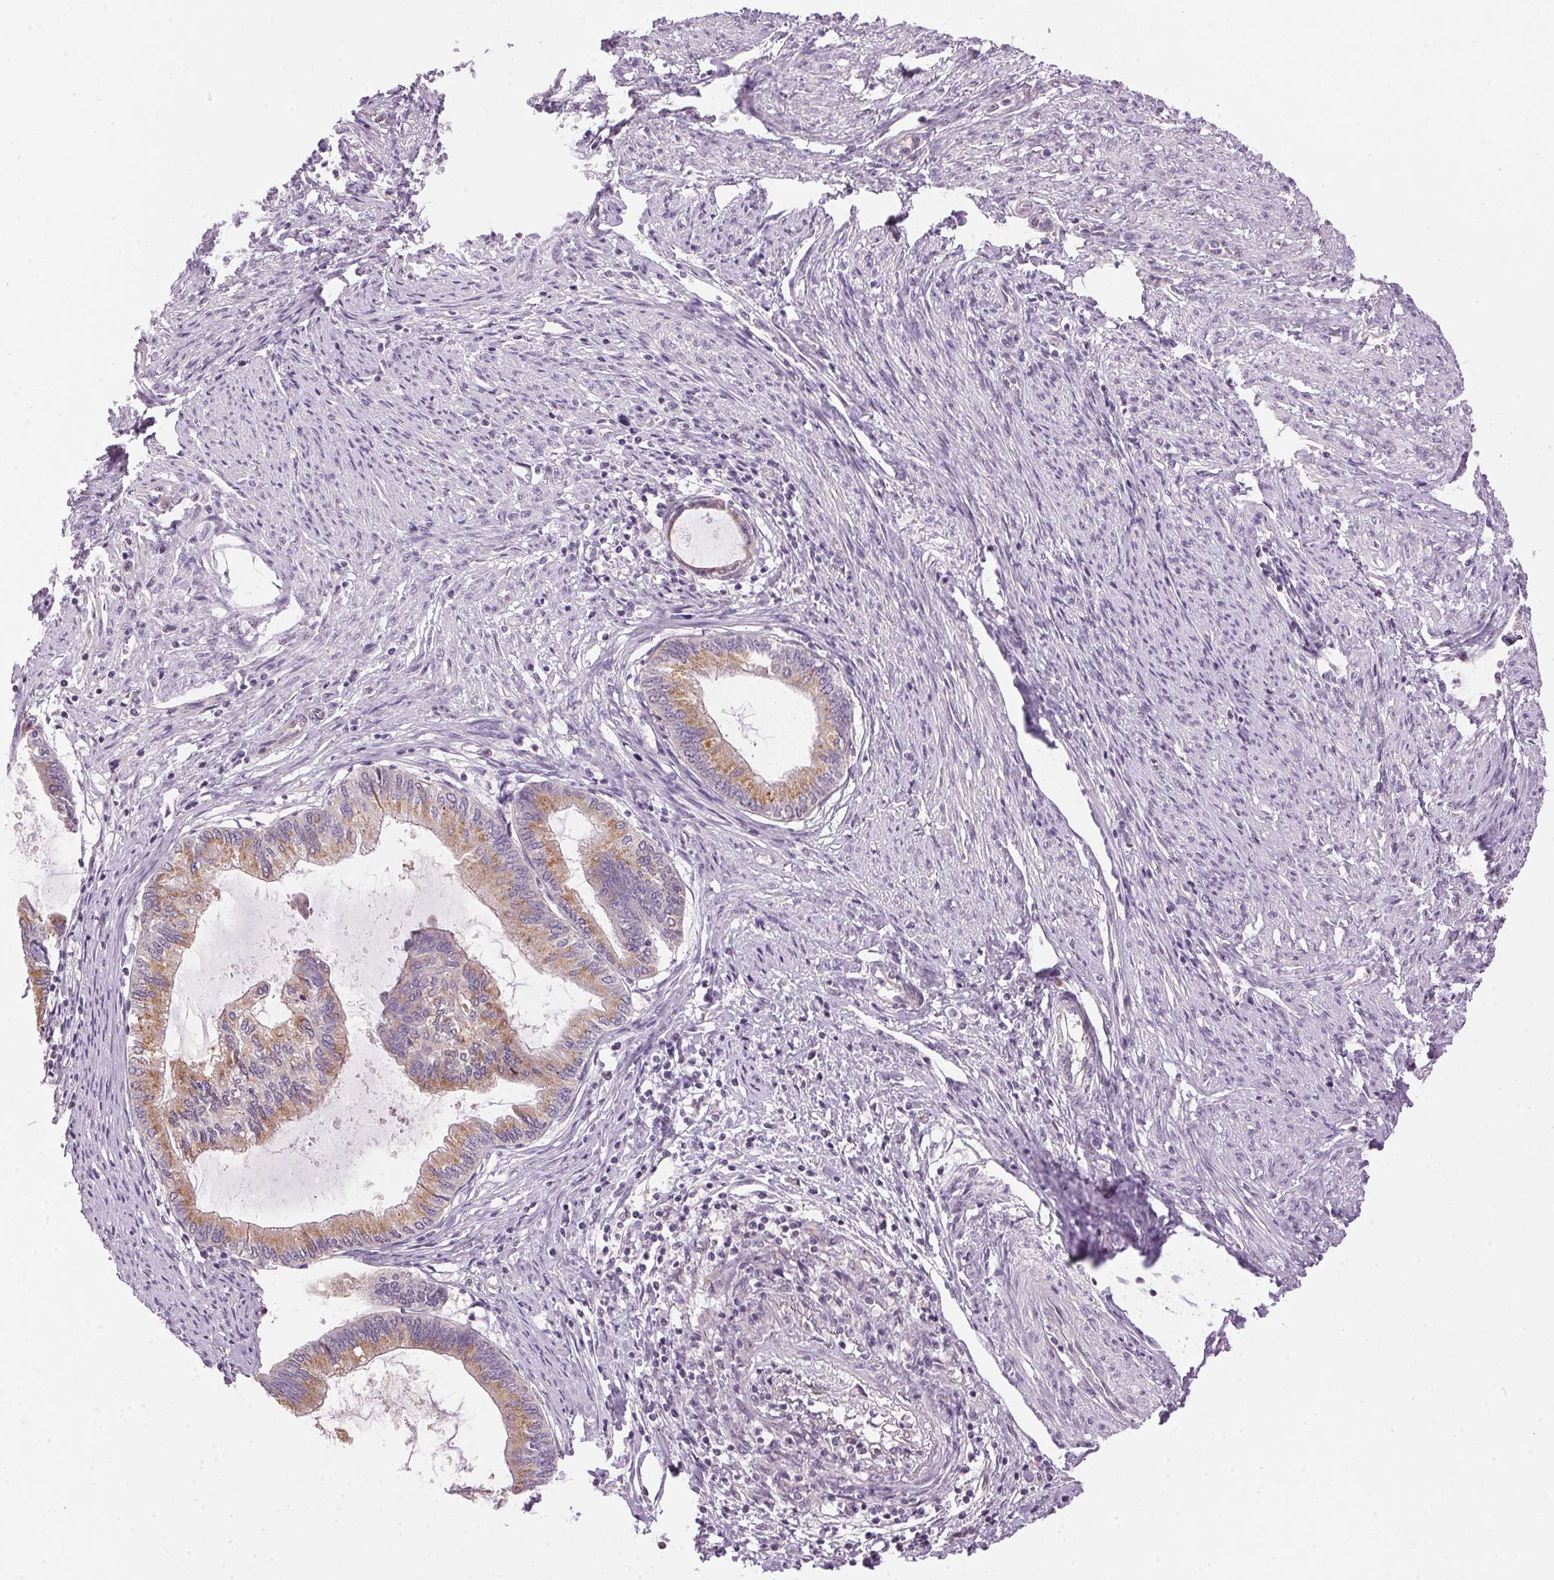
{"staining": {"intensity": "moderate", "quantity": "25%-75%", "location": "cytoplasmic/membranous"}, "tissue": "endometrial cancer", "cell_type": "Tumor cells", "image_type": "cancer", "snomed": [{"axis": "morphology", "description": "Adenocarcinoma, NOS"}, {"axis": "topography", "description": "Endometrium"}], "caption": "DAB (3,3'-diaminobenzidine) immunohistochemical staining of human adenocarcinoma (endometrial) exhibits moderate cytoplasmic/membranous protein expression in approximately 25%-75% of tumor cells.", "gene": "GOLPH3", "patient": {"sex": "female", "age": 86}}